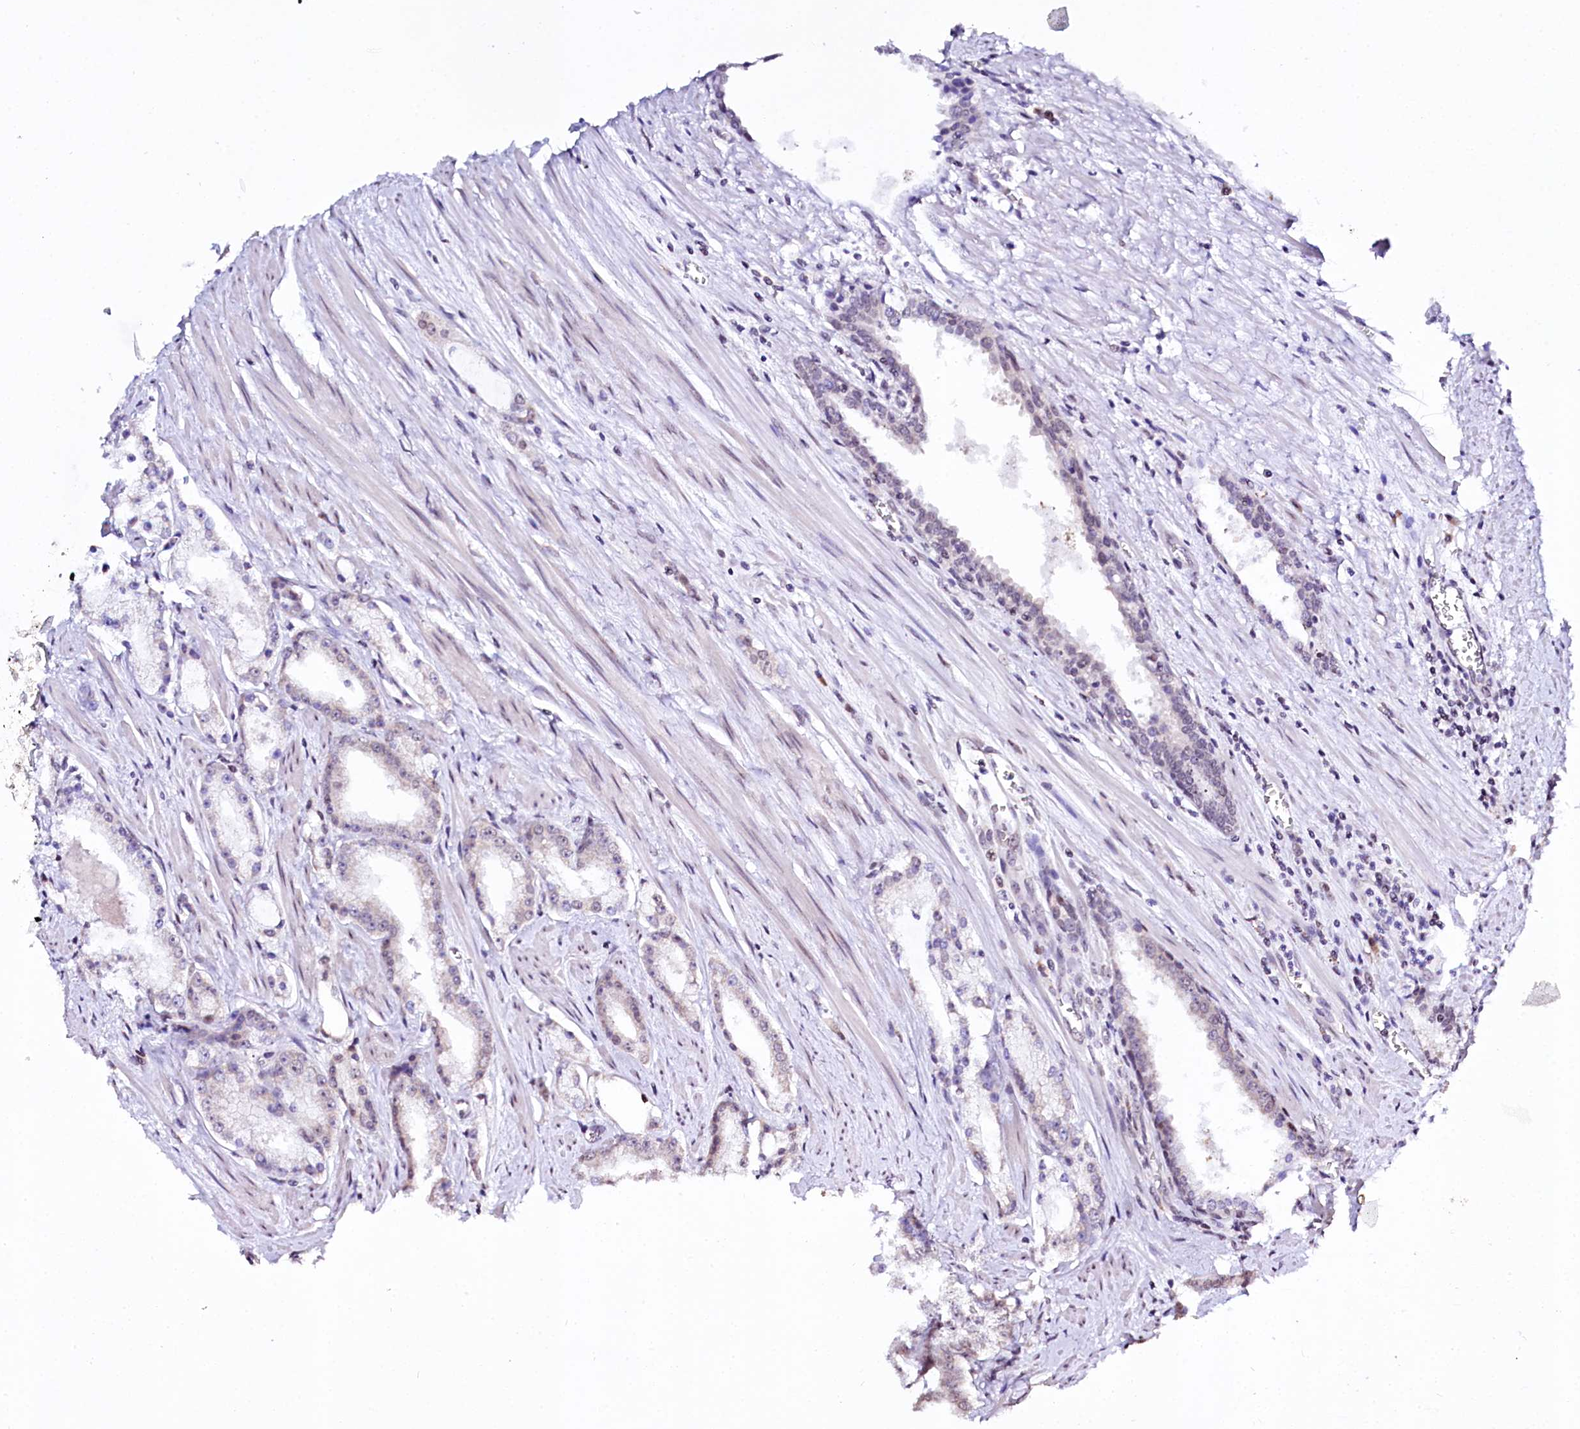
{"staining": {"intensity": "negative", "quantity": "none", "location": "none"}, "tissue": "prostate cancer", "cell_type": "Tumor cells", "image_type": "cancer", "snomed": [{"axis": "morphology", "description": "Adenocarcinoma, Low grade"}, {"axis": "topography", "description": "Prostate and seminal vesicle, NOS"}], "caption": "Micrograph shows no significant protein staining in tumor cells of prostate adenocarcinoma (low-grade). (Brightfield microscopy of DAB (3,3'-diaminobenzidine) immunohistochemistry at high magnification).", "gene": "SPATS2", "patient": {"sex": "male", "age": 60}}